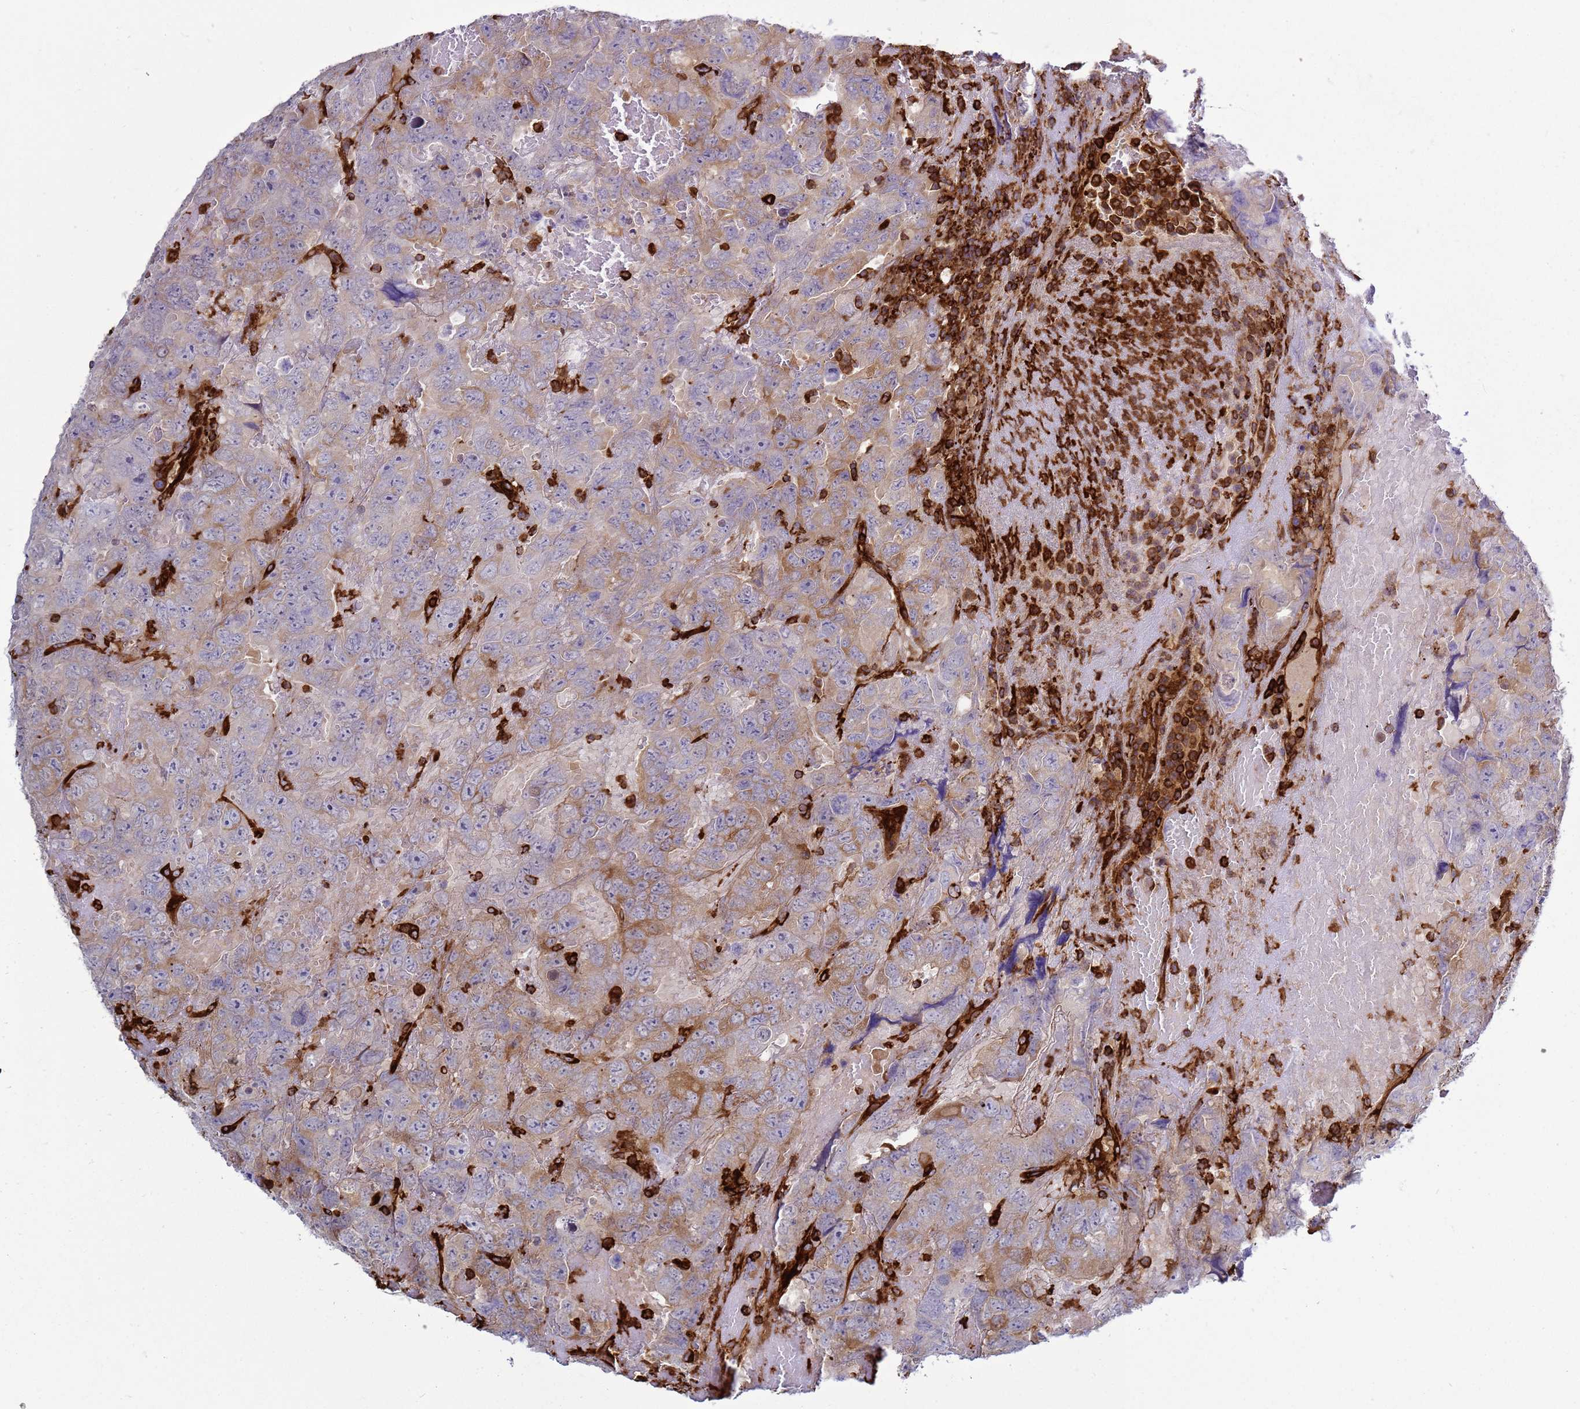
{"staining": {"intensity": "weak", "quantity": "25%-75%", "location": "cytoplasmic/membranous"}, "tissue": "testis cancer", "cell_type": "Tumor cells", "image_type": "cancer", "snomed": [{"axis": "morphology", "description": "Carcinoma, Embryonal, NOS"}, {"axis": "topography", "description": "Testis"}], "caption": "The immunohistochemical stain highlights weak cytoplasmic/membranous expression in tumor cells of embryonal carcinoma (testis) tissue.", "gene": "ZBTB8OS", "patient": {"sex": "male", "age": 45}}